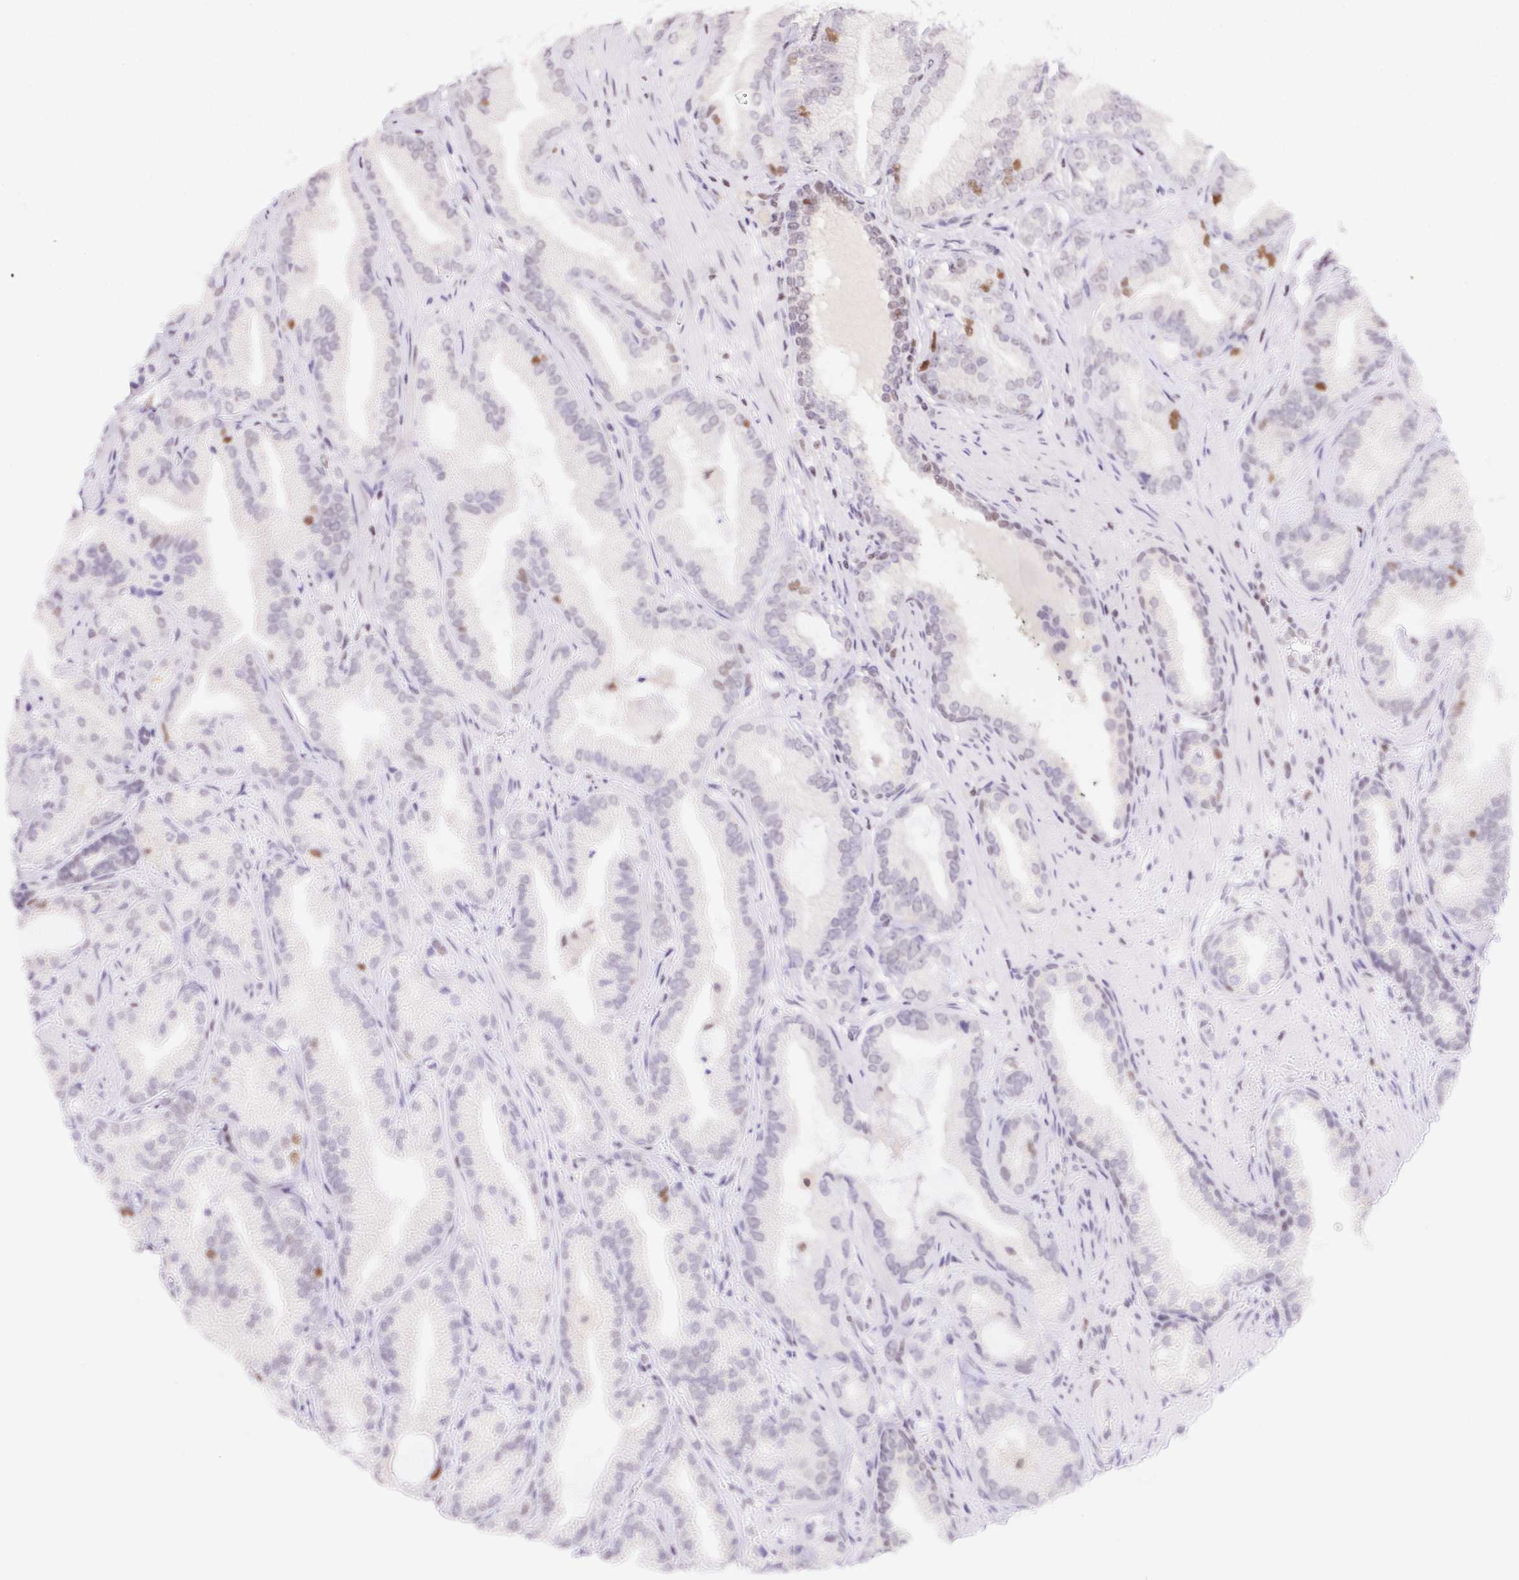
{"staining": {"intensity": "moderate", "quantity": "<25%", "location": "nuclear"}, "tissue": "prostate cancer", "cell_type": "Tumor cells", "image_type": "cancer", "snomed": [{"axis": "morphology", "description": "Adenocarcinoma, Low grade"}, {"axis": "topography", "description": "Prostate"}], "caption": "This is an image of immunohistochemistry staining of prostate adenocarcinoma (low-grade), which shows moderate positivity in the nuclear of tumor cells.", "gene": "POLD3", "patient": {"sex": "male", "age": 62}}